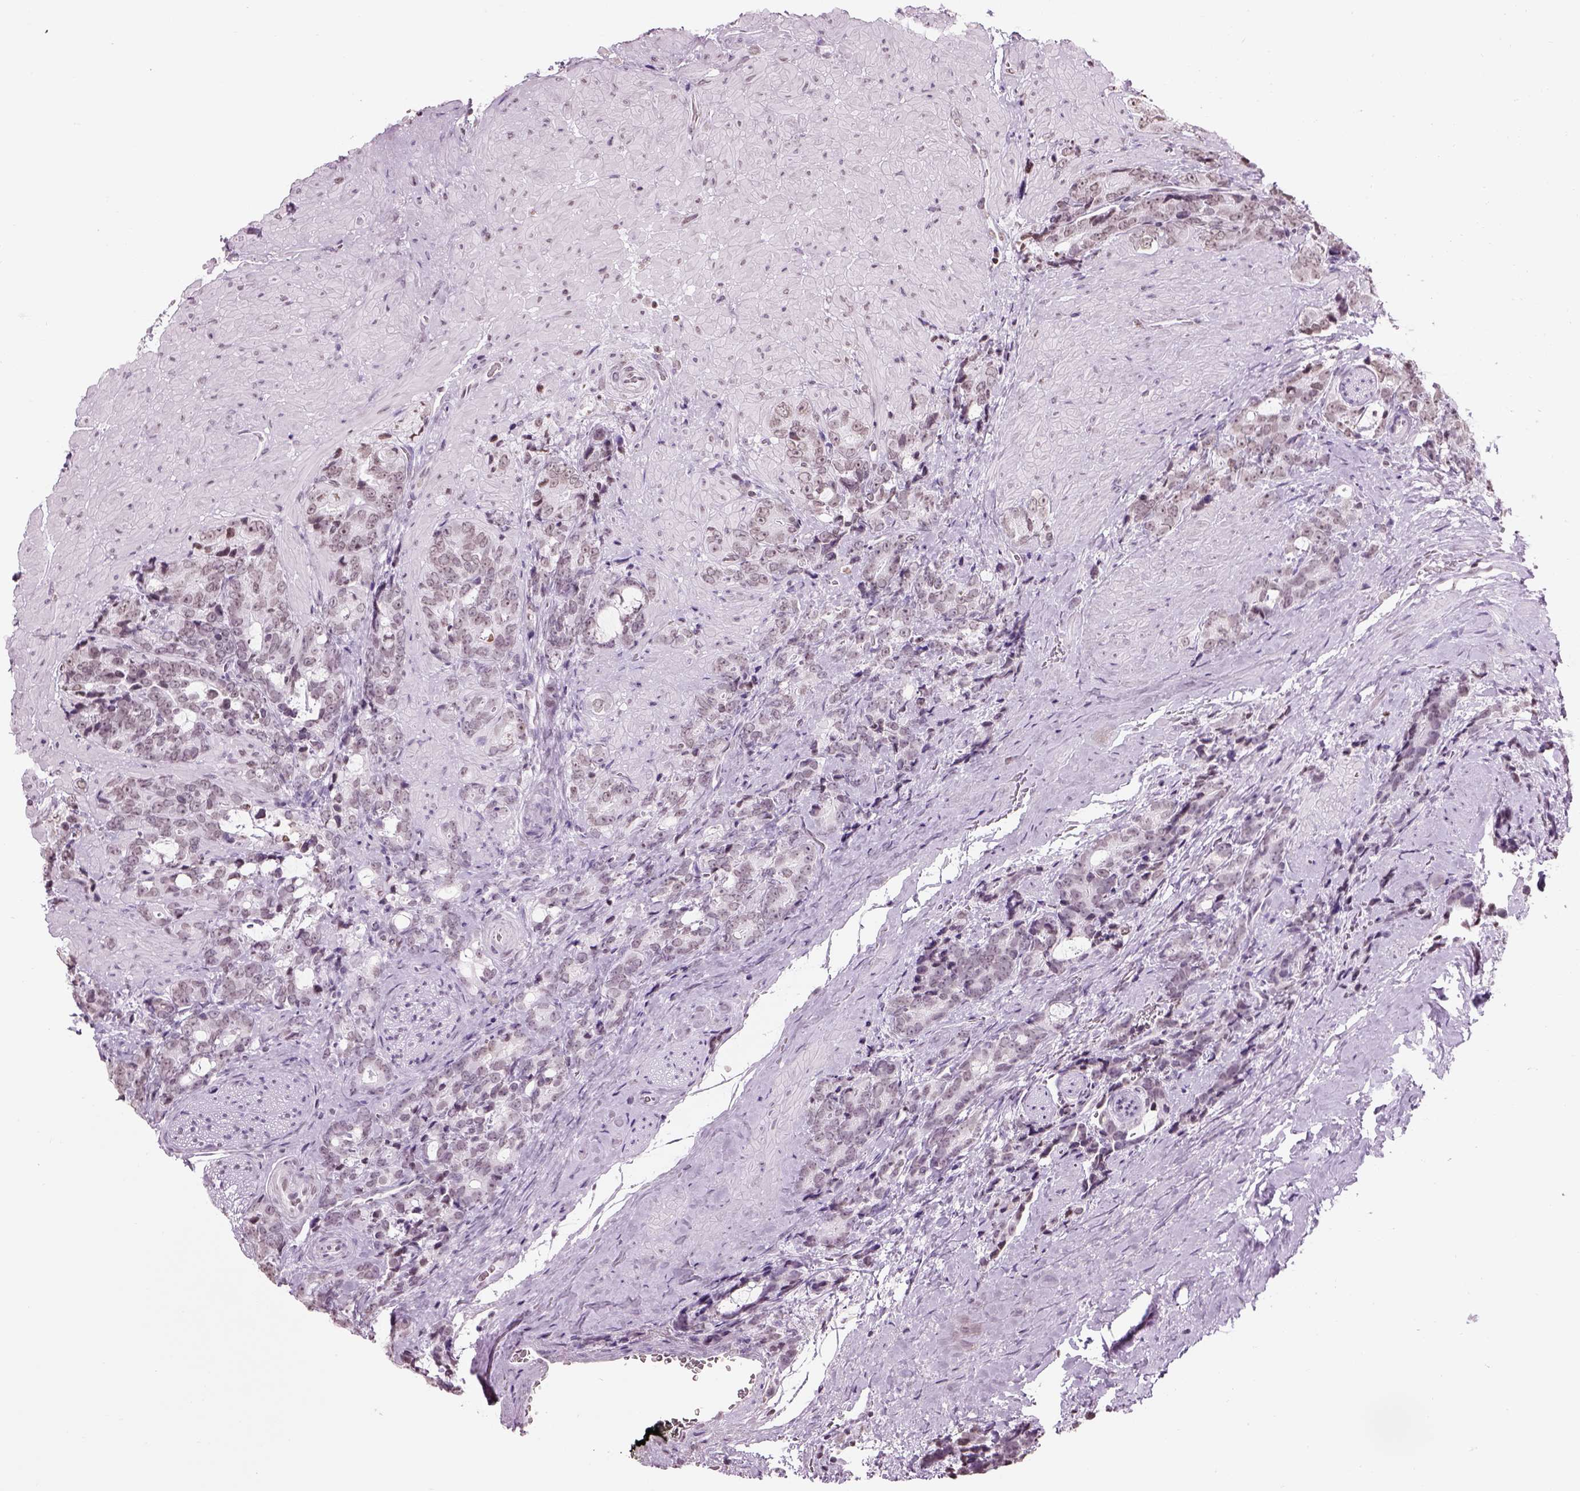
{"staining": {"intensity": "negative", "quantity": "none", "location": "none"}, "tissue": "prostate cancer", "cell_type": "Tumor cells", "image_type": "cancer", "snomed": [{"axis": "morphology", "description": "Adenocarcinoma, High grade"}, {"axis": "topography", "description": "Prostate"}], "caption": "This is an immunohistochemistry (IHC) histopathology image of human prostate high-grade adenocarcinoma. There is no positivity in tumor cells.", "gene": "BARHL1", "patient": {"sex": "male", "age": 74}}